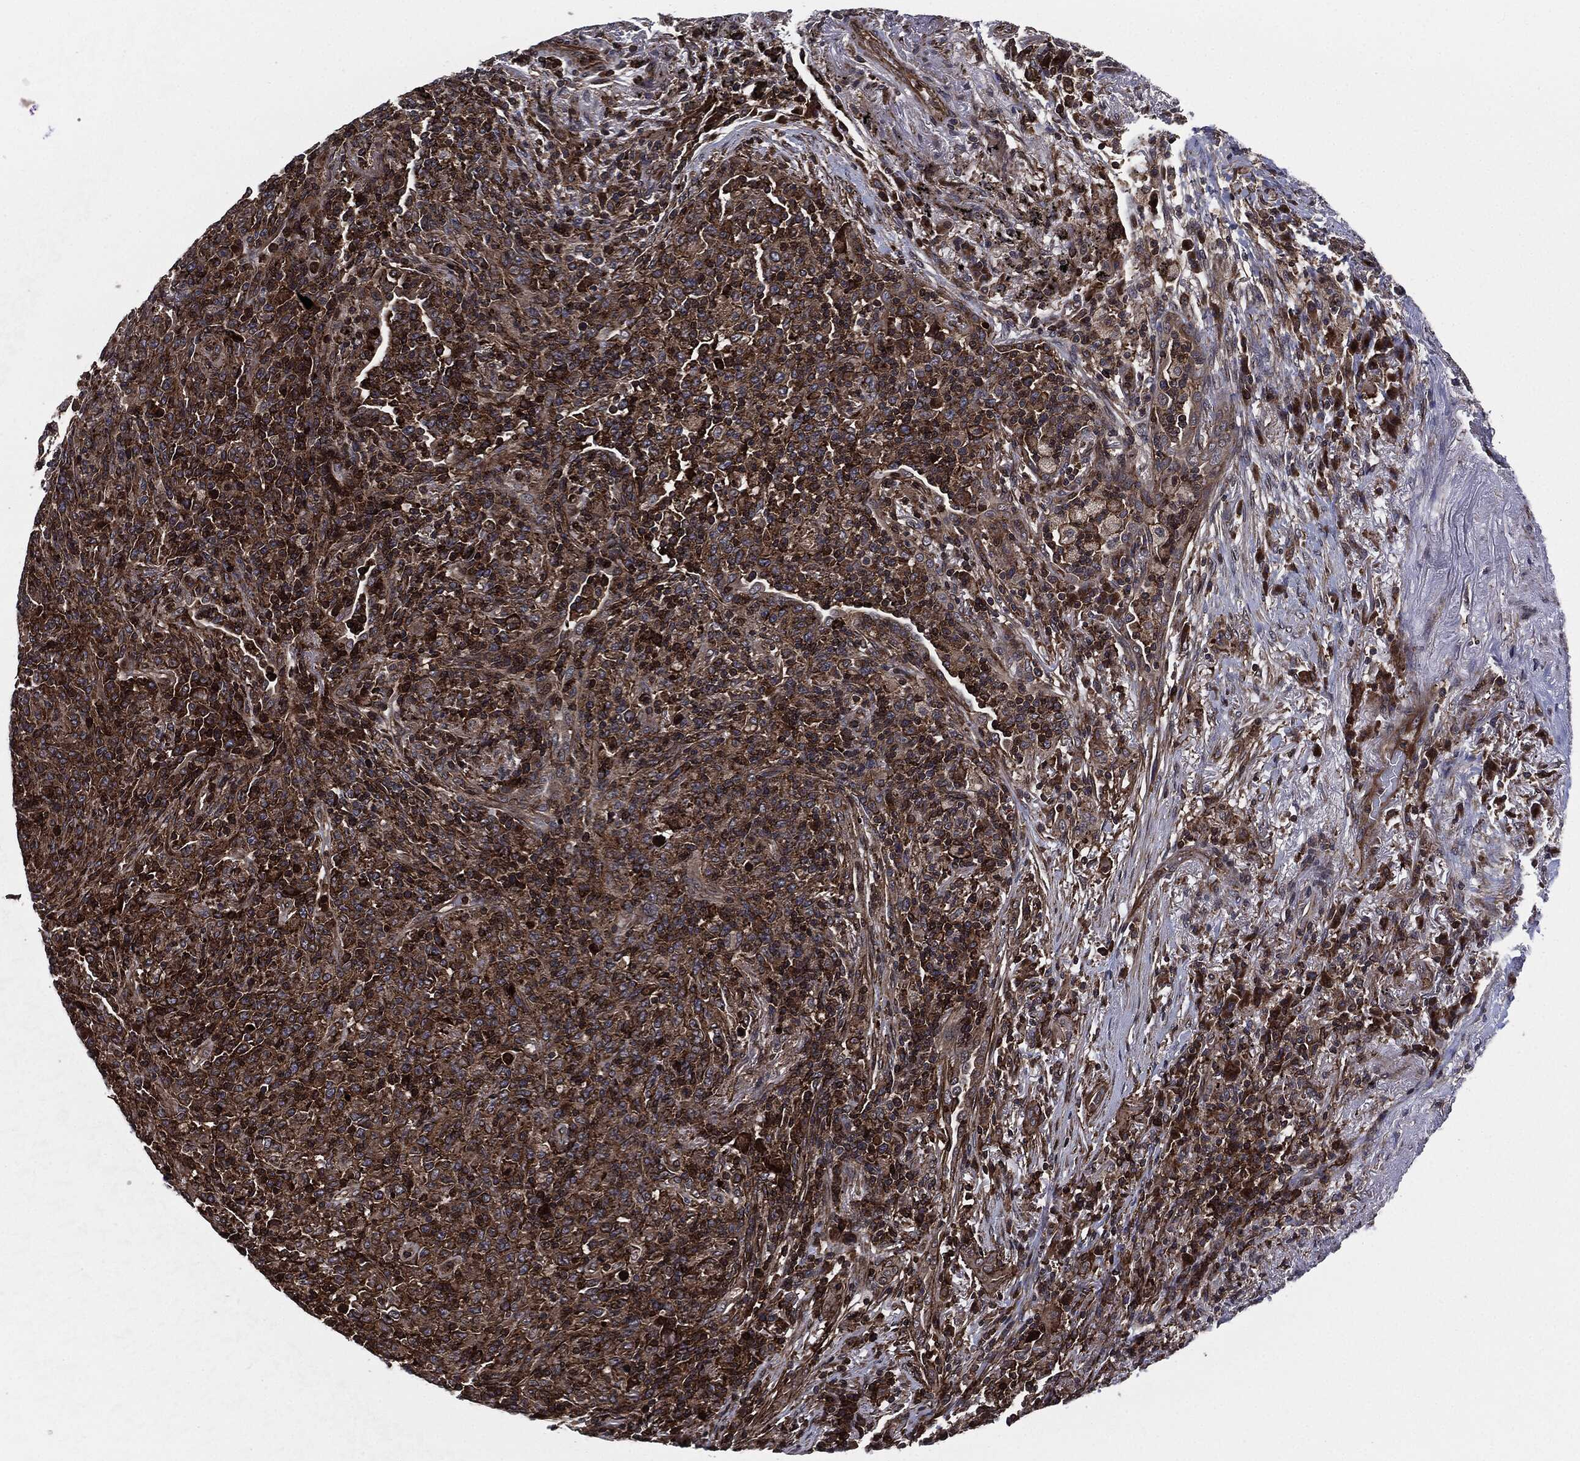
{"staining": {"intensity": "strong", "quantity": ">75%", "location": "cytoplasmic/membranous"}, "tissue": "lymphoma", "cell_type": "Tumor cells", "image_type": "cancer", "snomed": [{"axis": "morphology", "description": "Malignant lymphoma, non-Hodgkin's type, High grade"}, {"axis": "topography", "description": "Lung"}], "caption": "A high-resolution image shows immunohistochemistry (IHC) staining of malignant lymphoma, non-Hodgkin's type (high-grade), which reveals strong cytoplasmic/membranous expression in about >75% of tumor cells. (Stains: DAB in brown, nuclei in blue, Microscopy: brightfield microscopy at high magnification).", "gene": "UBR1", "patient": {"sex": "male", "age": 79}}